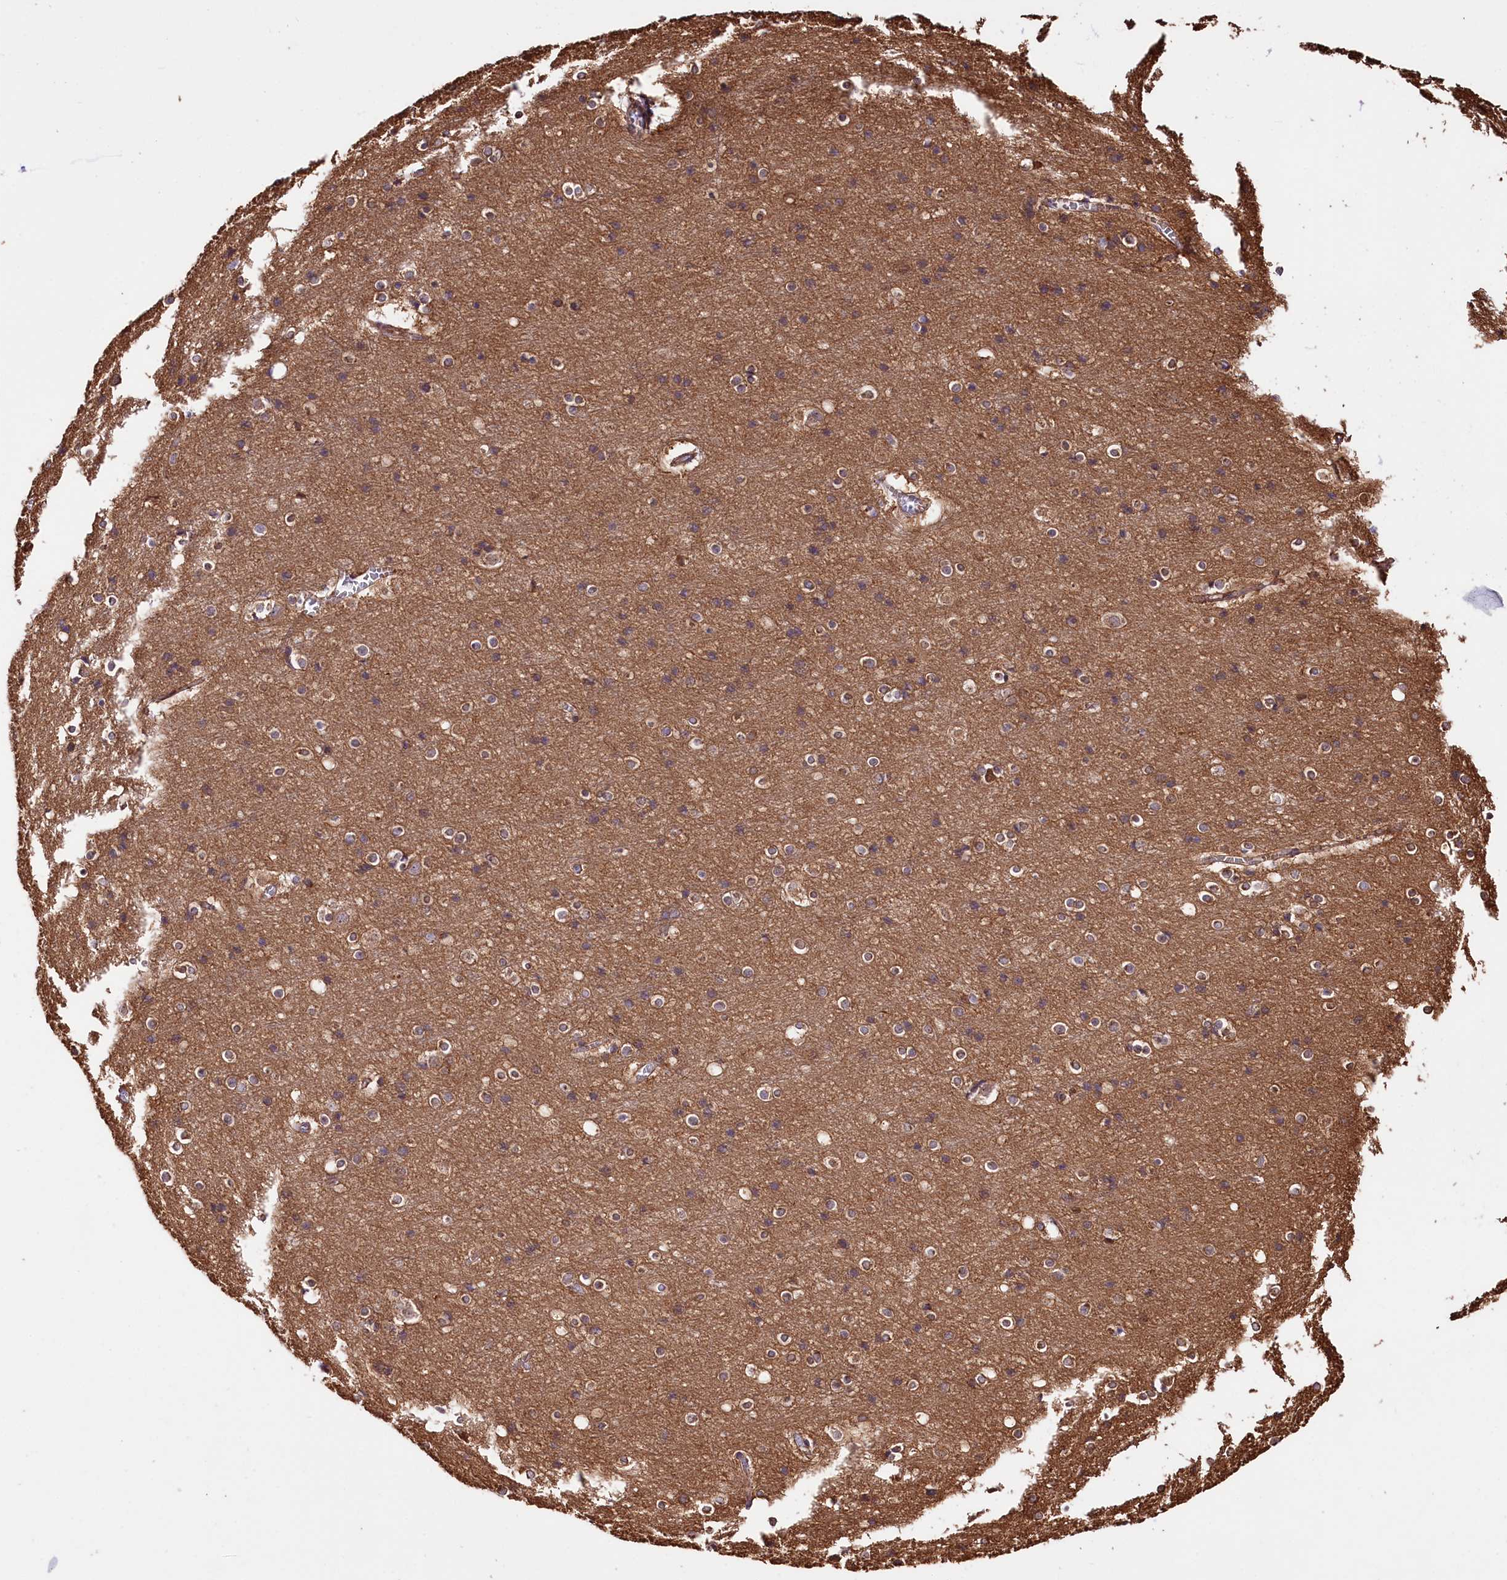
{"staining": {"intensity": "moderate", "quantity": "25%-75%", "location": "cytoplasmic/membranous"}, "tissue": "cerebral cortex", "cell_type": "Endothelial cells", "image_type": "normal", "snomed": [{"axis": "morphology", "description": "Normal tissue, NOS"}, {"axis": "topography", "description": "Cerebral cortex"}], "caption": "Human cerebral cortex stained with a protein marker shows moderate staining in endothelial cells.", "gene": "CEP295", "patient": {"sex": "male", "age": 54}}